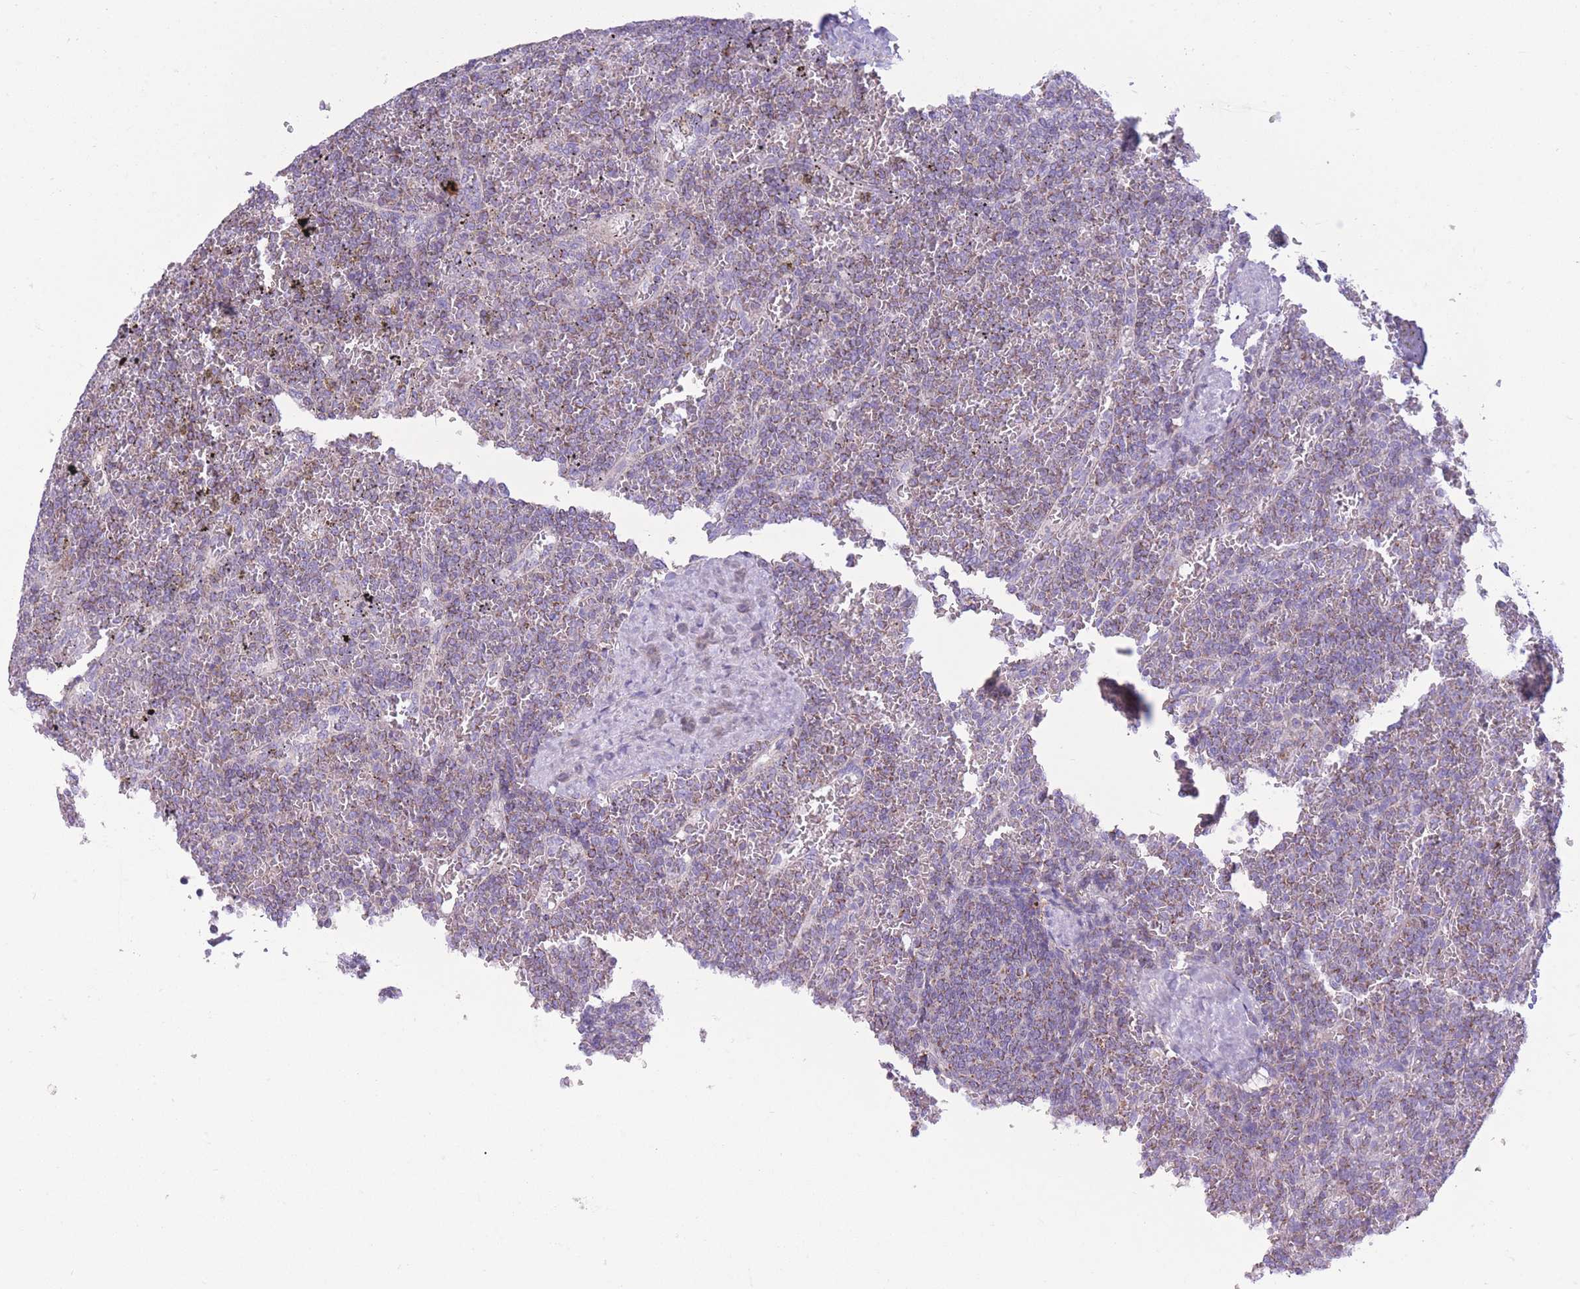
{"staining": {"intensity": "negative", "quantity": "none", "location": "none"}, "tissue": "lymphoma", "cell_type": "Tumor cells", "image_type": "cancer", "snomed": [{"axis": "morphology", "description": "Malignant lymphoma, non-Hodgkin's type, Low grade"}, {"axis": "topography", "description": "Spleen"}], "caption": "High magnification brightfield microscopy of malignant lymphoma, non-Hodgkin's type (low-grade) stained with DAB (3,3'-diaminobenzidine) (brown) and counterstained with hematoxylin (blue): tumor cells show no significant expression. (Stains: DAB immunohistochemistry (IHC) with hematoxylin counter stain, Microscopy: brightfield microscopy at high magnification).", "gene": "PDHA1", "patient": {"sex": "female", "age": 19}}